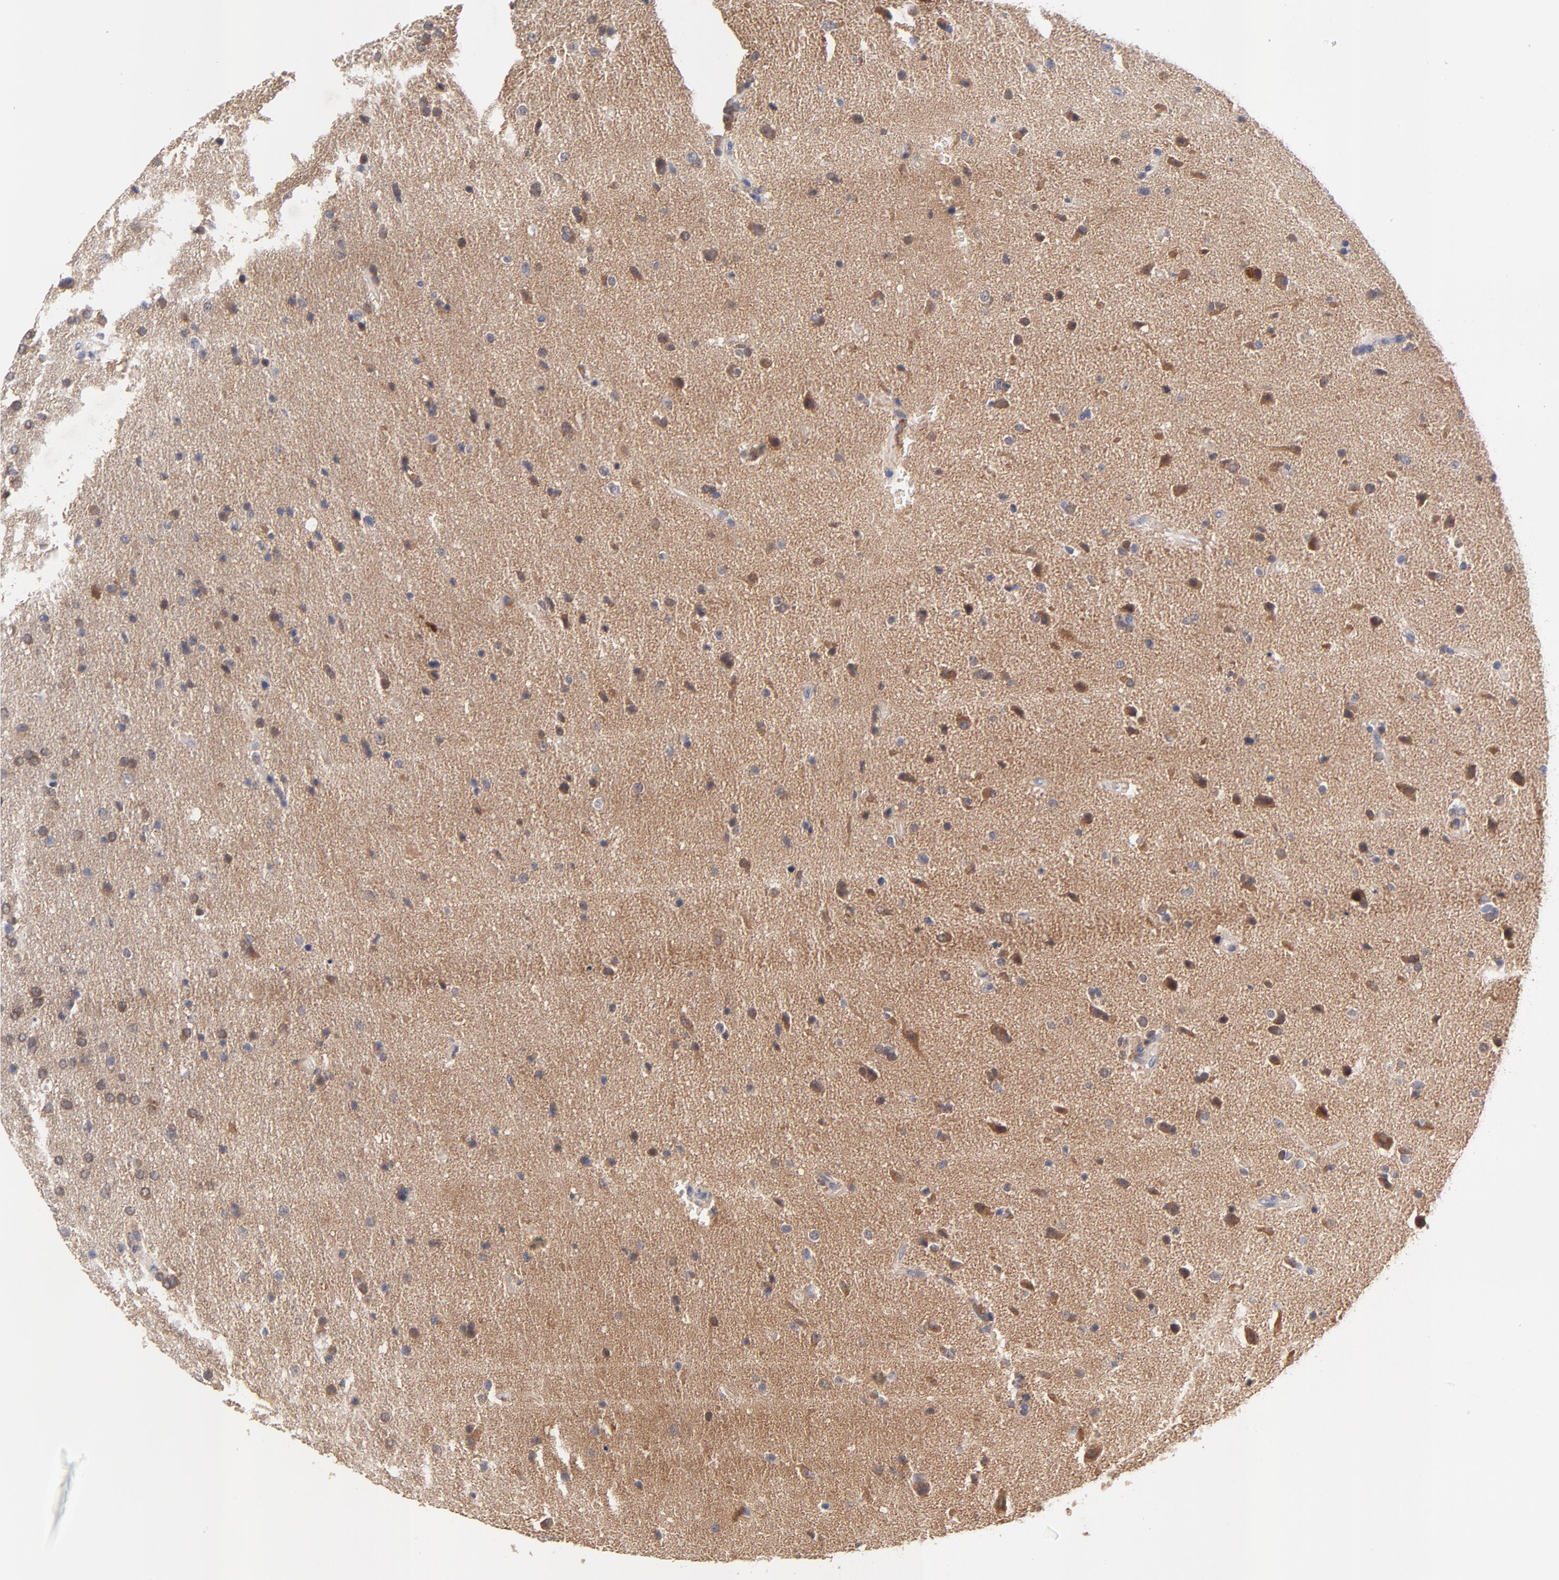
{"staining": {"intensity": "moderate", "quantity": "25%-75%", "location": "cytoplasmic/membranous"}, "tissue": "glioma", "cell_type": "Tumor cells", "image_type": "cancer", "snomed": [{"axis": "morphology", "description": "Glioma, malignant, High grade"}, {"axis": "topography", "description": "Brain"}], "caption": "The micrograph demonstrates staining of glioma, revealing moderate cytoplasmic/membranous protein positivity (brown color) within tumor cells.", "gene": "PCMT1", "patient": {"sex": "male", "age": 33}}